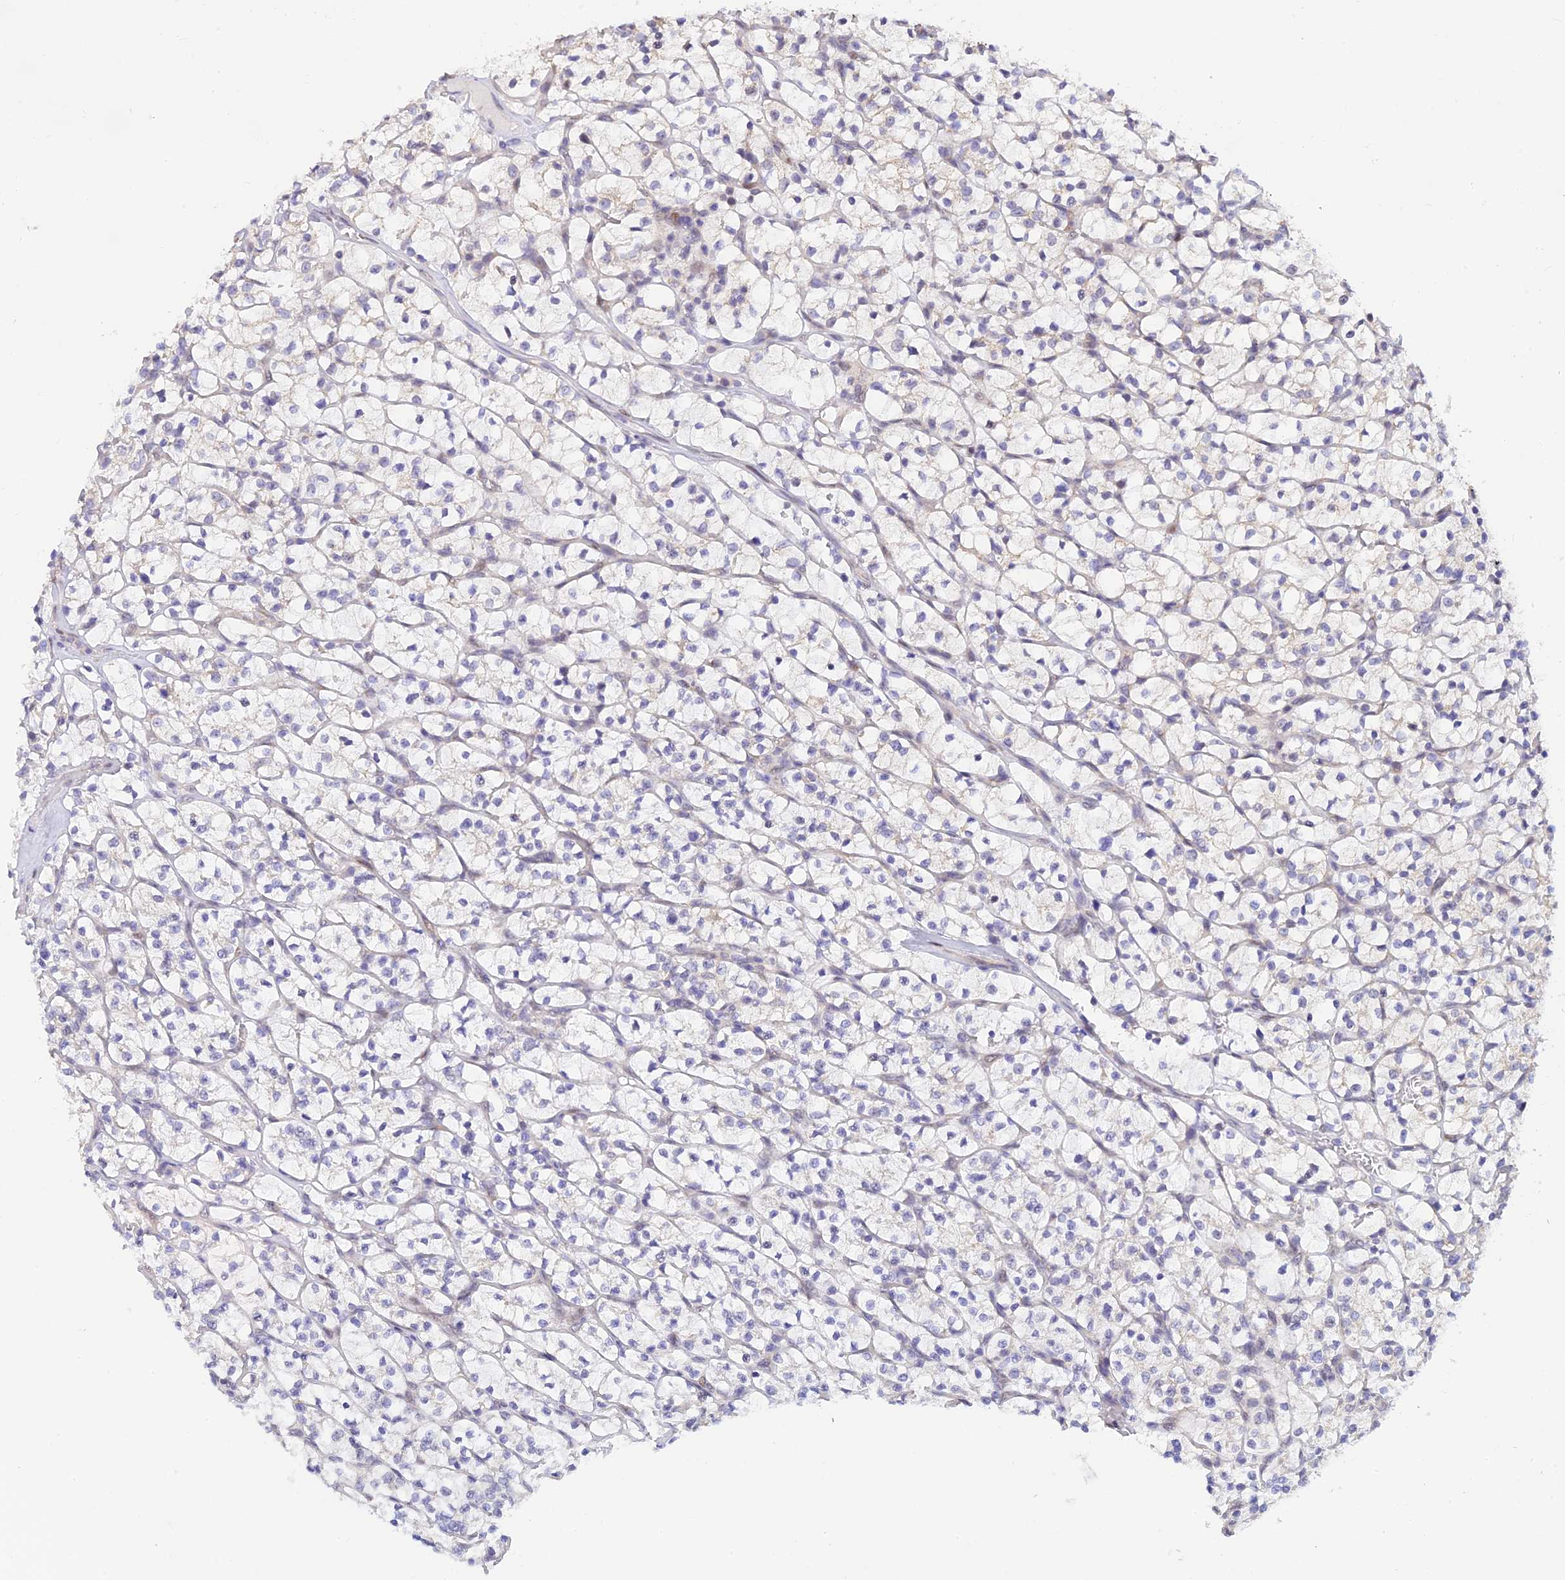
{"staining": {"intensity": "negative", "quantity": "none", "location": "none"}, "tissue": "renal cancer", "cell_type": "Tumor cells", "image_type": "cancer", "snomed": [{"axis": "morphology", "description": "Adenocarcinoma, NOS"}, {"axis": "topography", "description": "Kidney"}], "caption": "Tumor cells are negative for protein expression in human renal cancer (adenocarcinoma). Brightfield microscopy of IHC stained with DAB (3,3'-diaminobenzidine) (brown) and hematoxylin (blue), captured at high magnification.", "gene": "INKA1", "patient": {"sex": "female", "age": 64}}